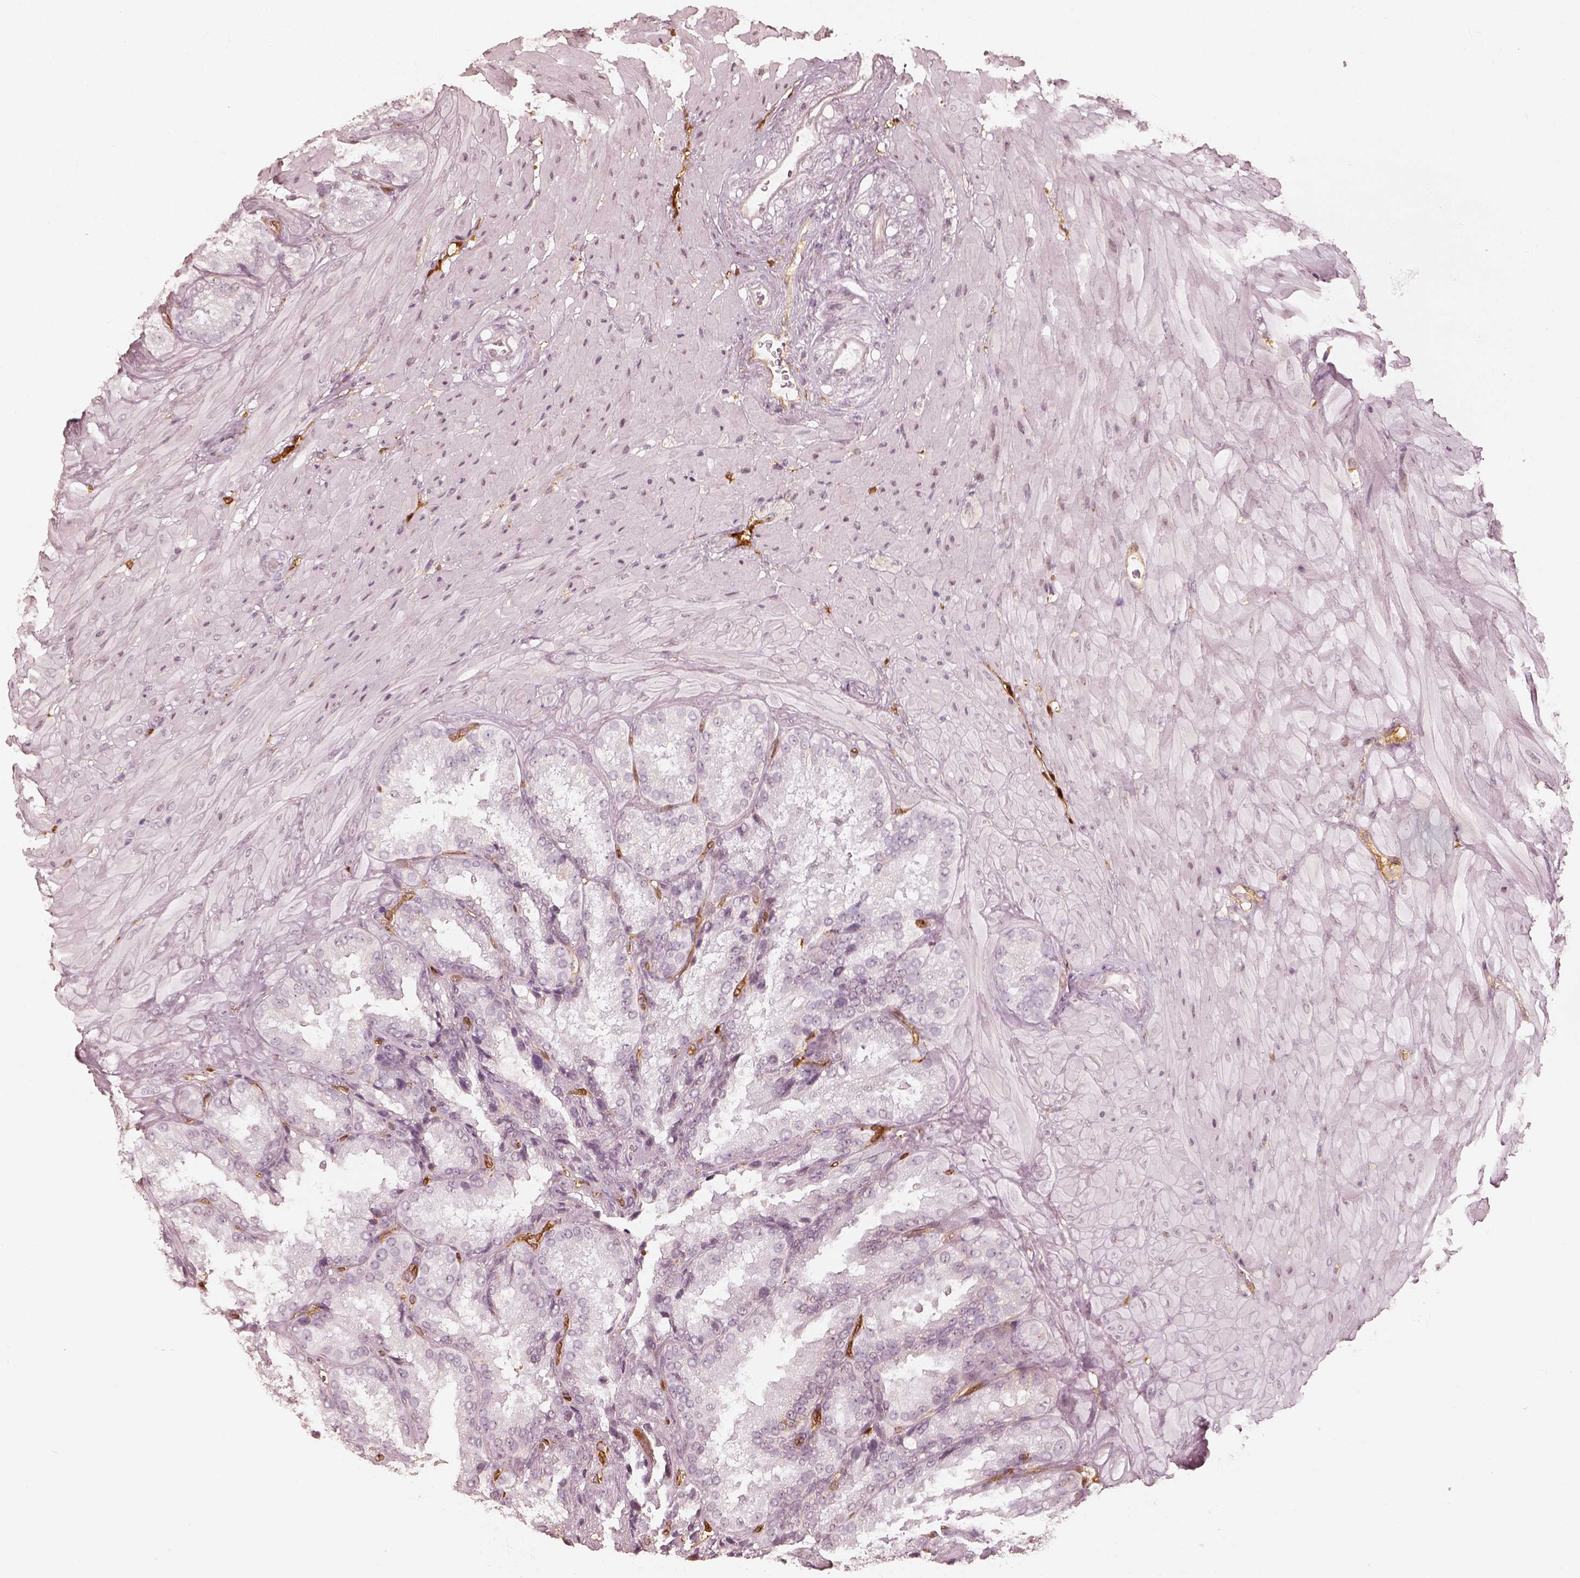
{"staining": {"intensity": "negative", "quantity": "none", "location": "none"}, "tissue": "seminal vesicle", "cell_type": "Glandular cells", "image_type": "normal", "snomed": [{"axis": "morphology", "description": "Normal tissue, NOS"}, {"axis": "topography", "description": "Seminal veicle"}], "caption": "The immunohistochemistry histopathology image has no significant expression in glandular cells of seminal vesicle.", "gene": "FSCN1", "patient": {"sex": "male", "age": 37}}